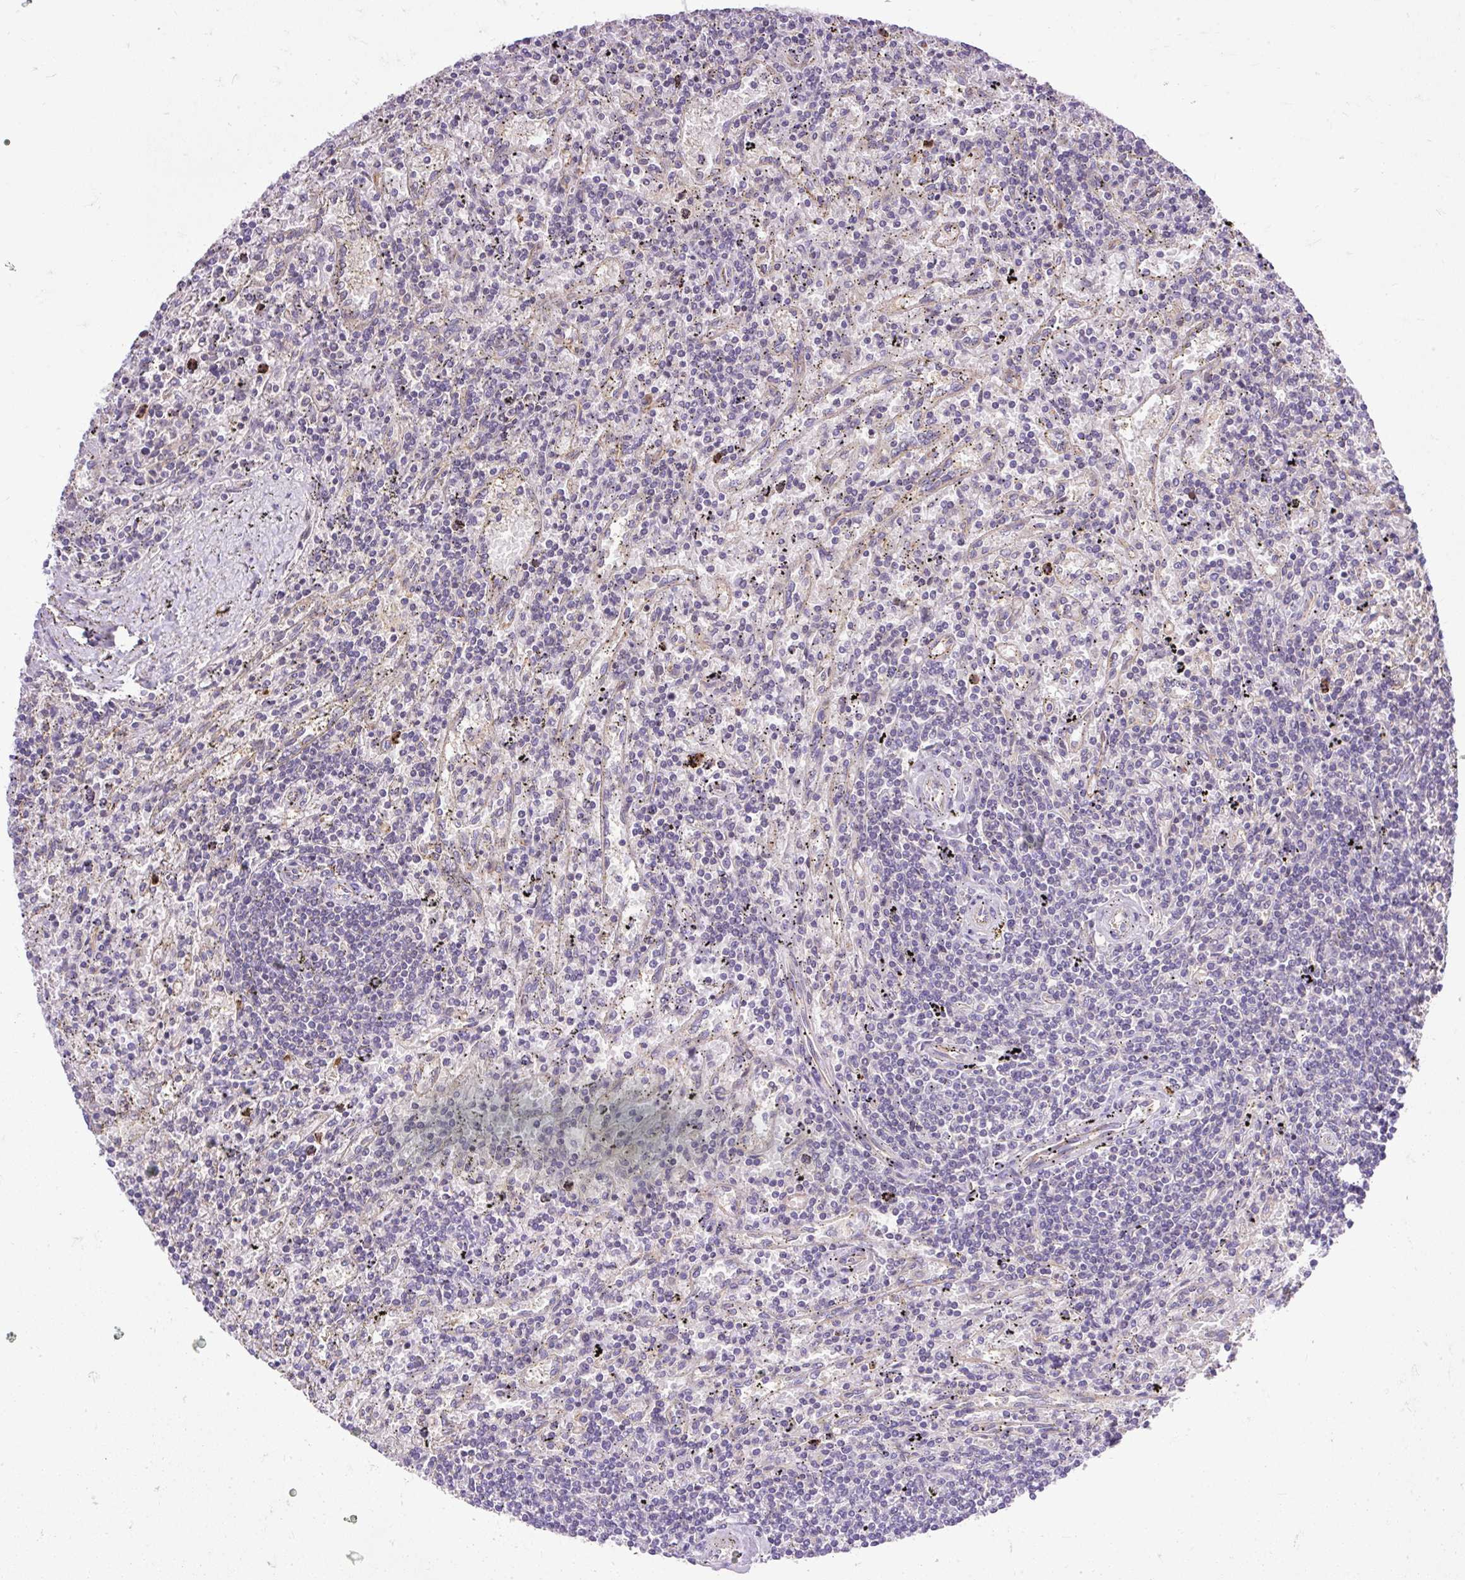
{"staining": {"intensity": "negative", "quantity": "none", "location": "none"}, "tissue": "lymphoma", "cell_type": "Tumor cells", "image_type": "cancer", "snomed": [{"axis": "morphology", "description": "Malignant lymphoma, non-Hodgkin's type, Low grade"}, {"axis": "topography", "description": "Spleen"}], "caption": "Lymphoma was stained to show a protein in brown. There is no significant staining in tumor cells.", "gene": "HEXB", "patient": {"sex": "male", "age": 76}}